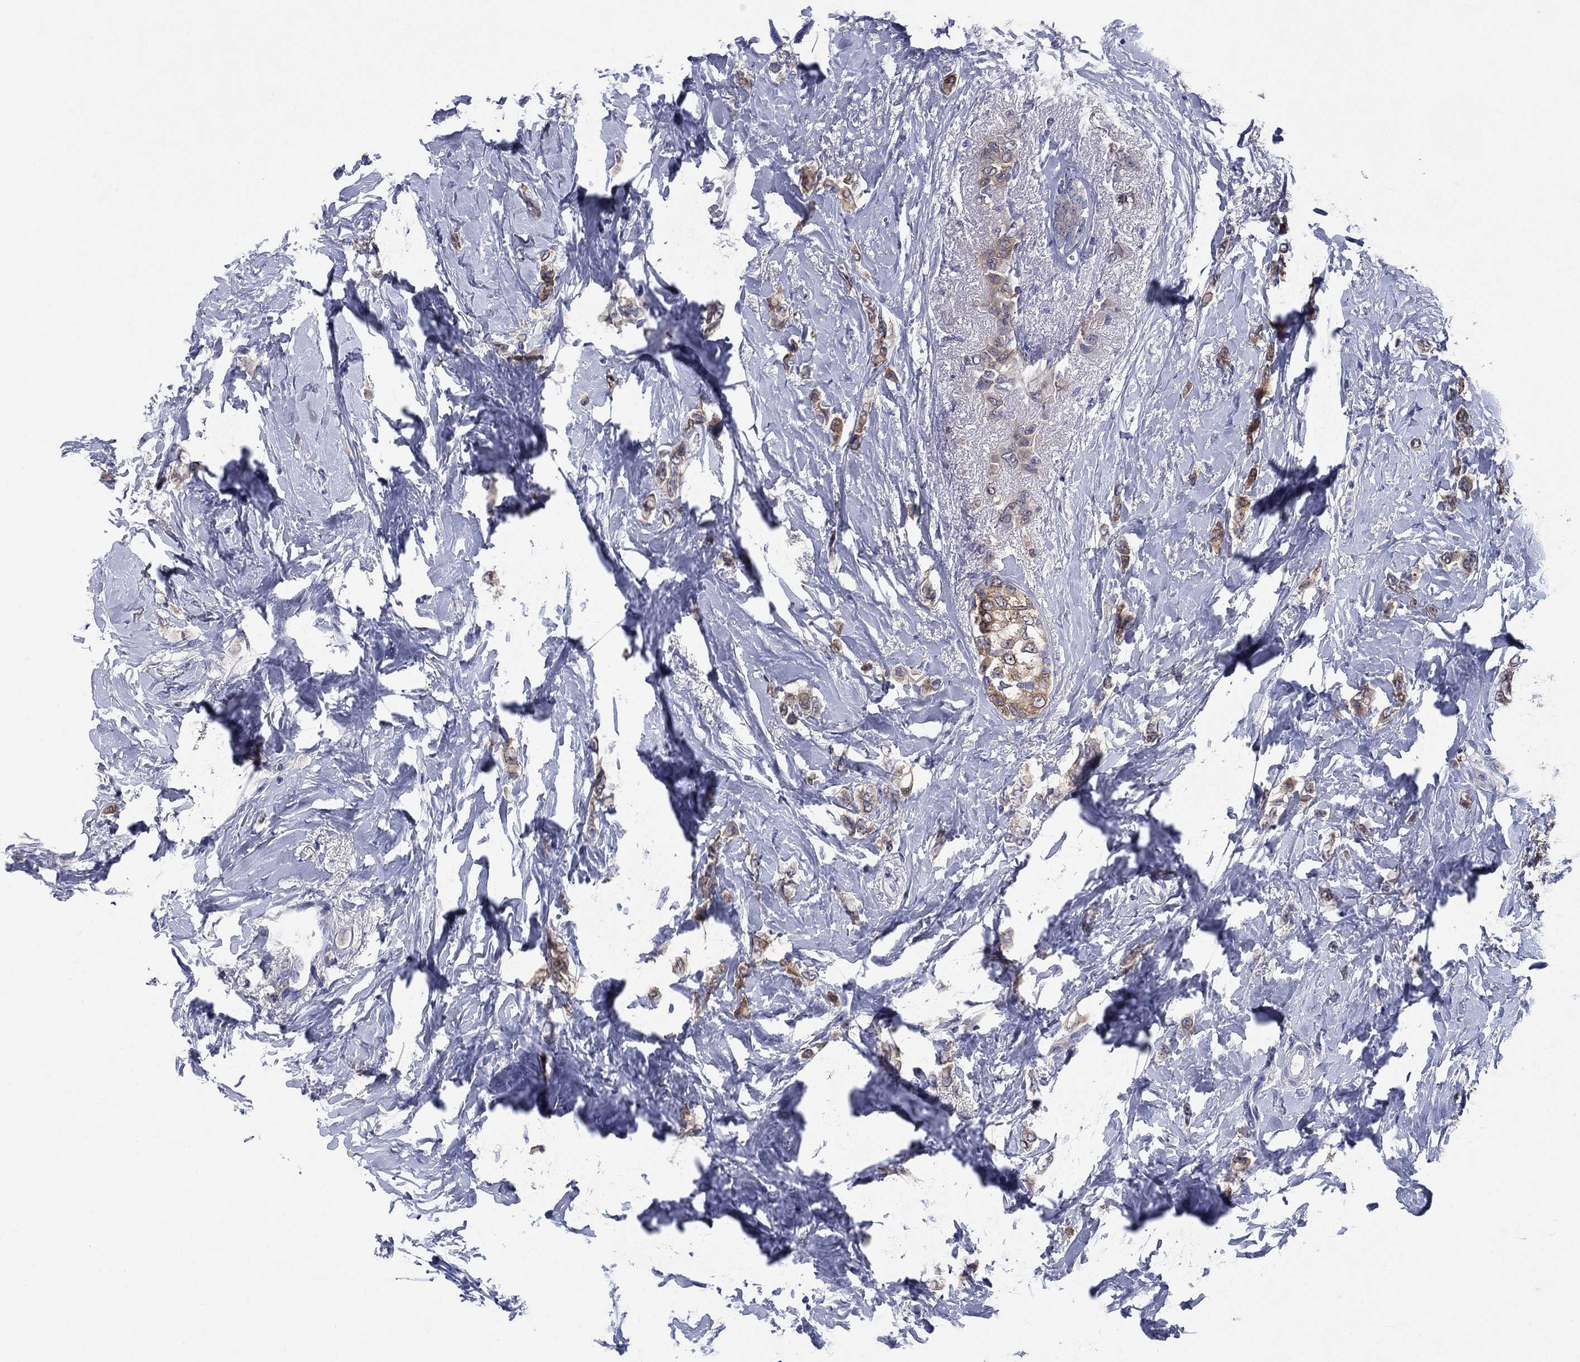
{"staining": {"intensity": "moderate", "quantity": ">75%", "location": "cytoplasmic/membranous"}, "tissue": "breast cancer", "cell_type": "Tumor cells", "image_type": "cancer", "snomed": [{"axis": "morphology", "description": "Lobular carcinoma"}, {"axis": "topography", "description": "Breast"}], "caption": "Breast cancer stained with a protein marker displays moderate staining in tumor cells.", "gene": "SULT2B1", "patient": {"sex": "female", "age": 66}}